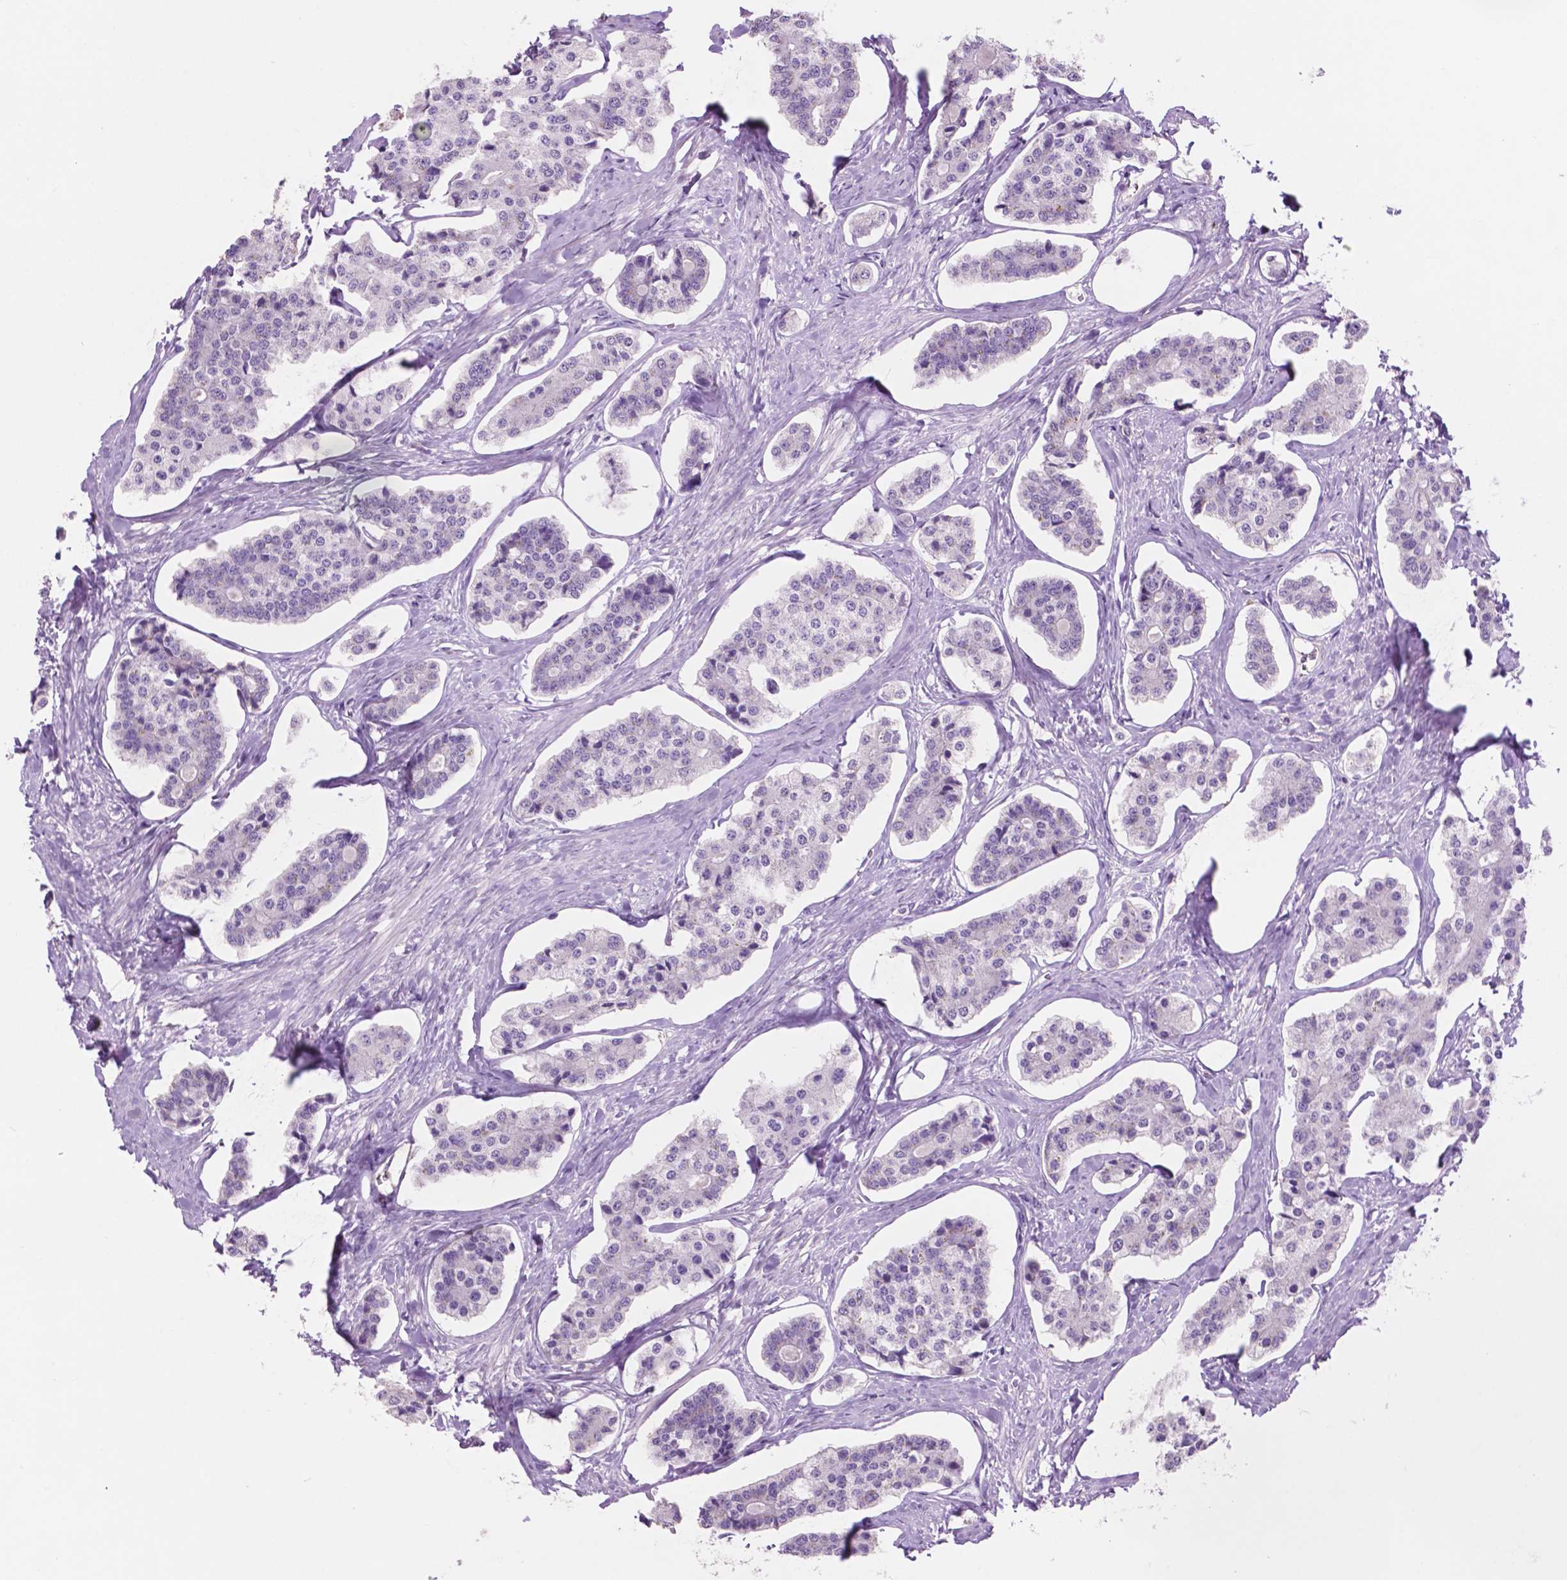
{"staining": {"intensity": "negative", "quantity": "none", "location": "none"}, "tissue": "carcinoid", "cell_type": "Tumor cells", "image_type": "cancer", "snomed": [{"axis": "morphology", "description": "Carcinoid, malignant, NOS"}, {"axis": "topography", "description": "Small intestine"}], "caption": "This is an immunohistochemistry image of carcinoid. There is no positivity in tumor cells.", "gene": "IDO1", "patient": {"sex": "female", "age": 65}}